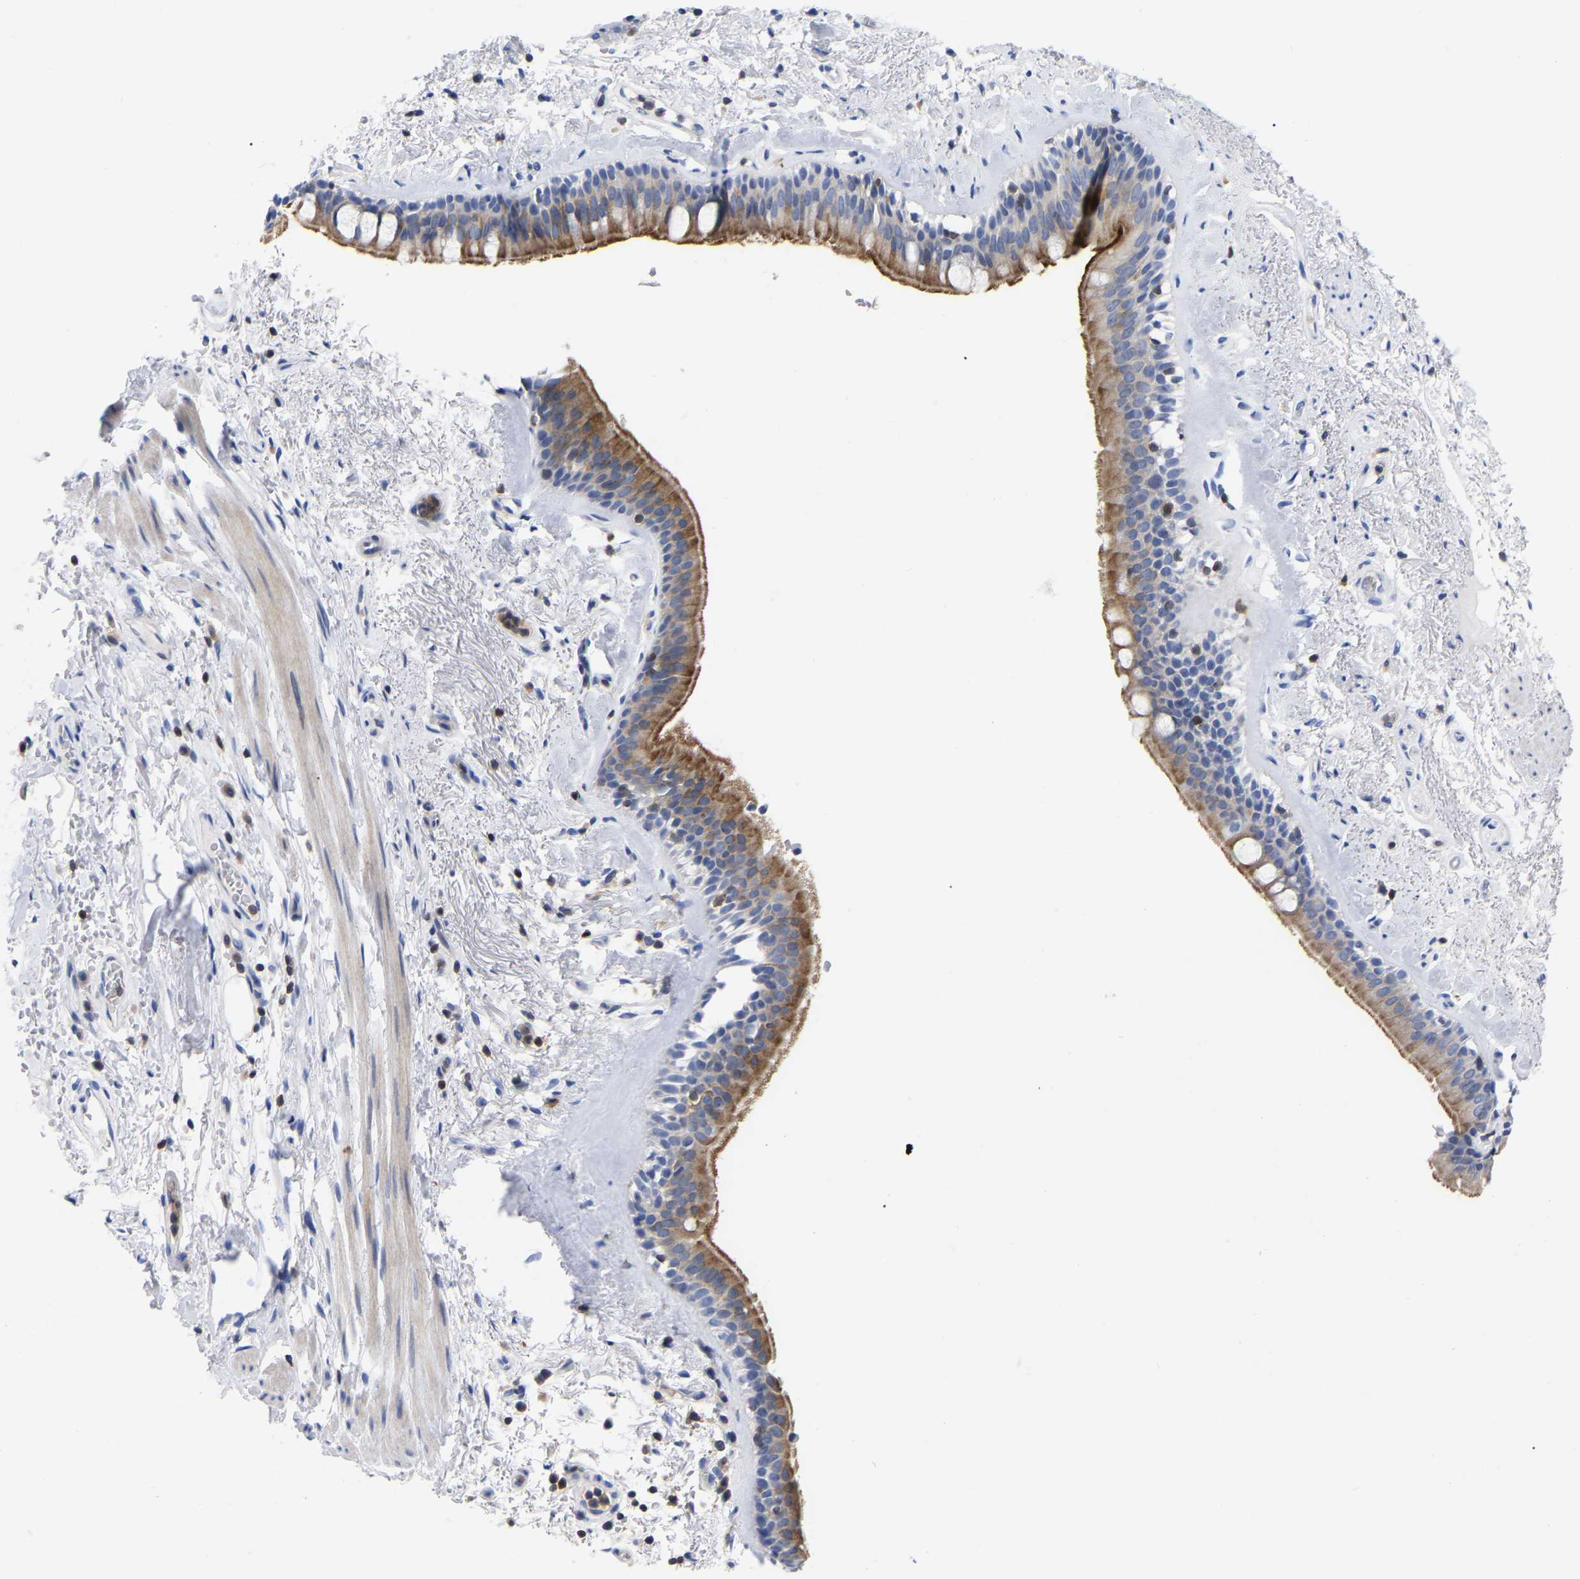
{"staining": {"intensity": "strong", "quantity": ">75%", "location": "cytoplasmic/membranous"}, "tissue": "bronchus", "cell_type": "Respiratory epithelial cells", "image_type": "normal", "snomed": [{"axis": "morphology", "description": "Normal tissue, NOS"}, {"axis": "topography", "description": "Cartilage tissue"}], "caption": "Immunohistochemical staining of normal bronchus demonstrates high levels of strong cytoplasmic/membranous positivity in about >75% of respiratory epithelial cells.", "gene": "PTPN7", "patient": {"sex": "female", "age": 63}}